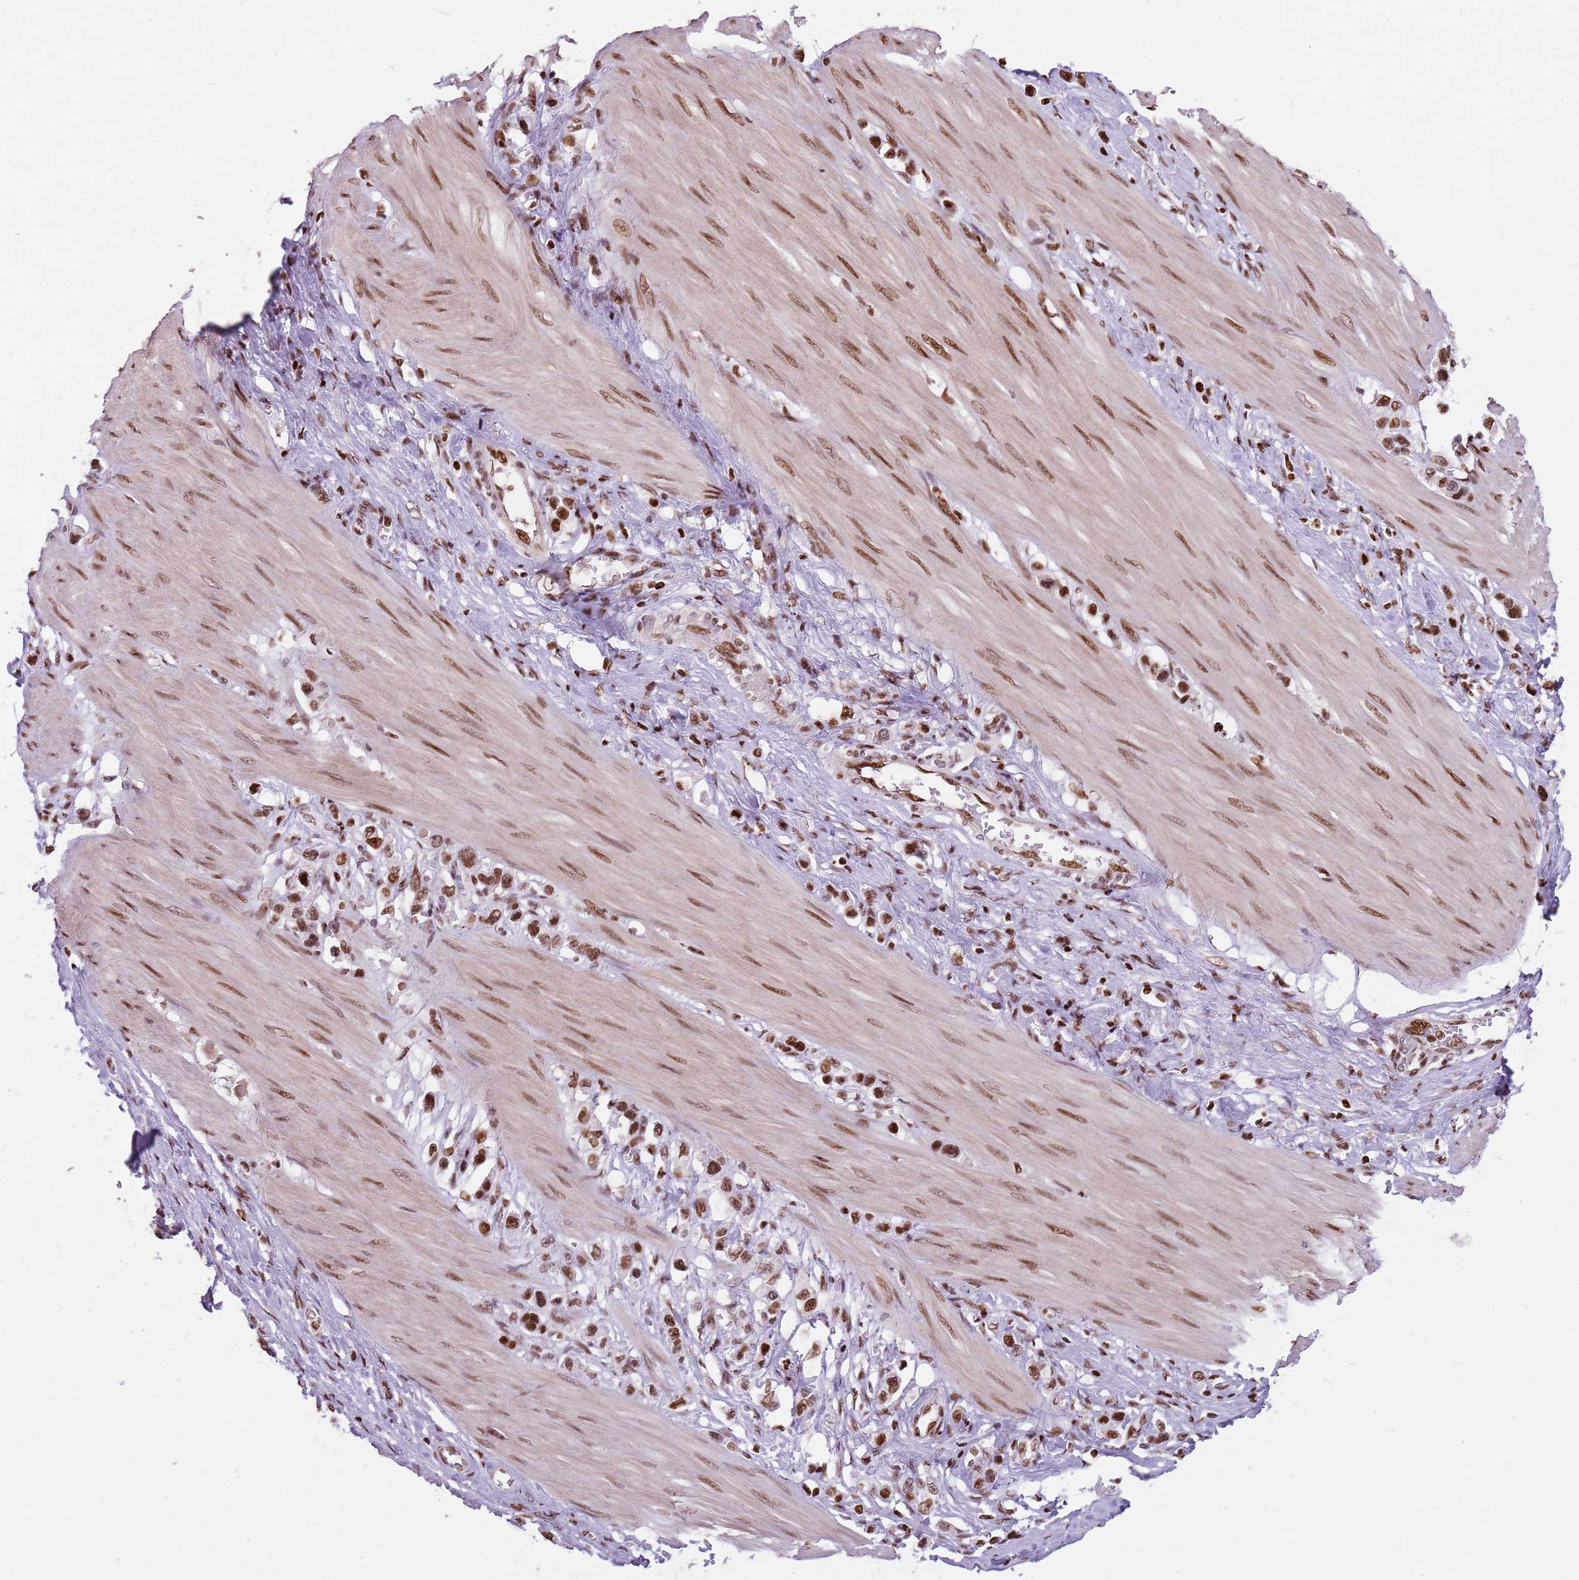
{"staining": {"intensity": "moderate", "quantity": ">75%", "location": "nuclear"}, "tissue": "stomach cancer", "cell_type": "Tumor cells", "image_type": "cancer", "snomed": [{"axis": "morphology", "description": "Adenocarcinoma, NOS"}, {"axis": "topography", "description": "Stomach"}], "caption": "Protein staining shows moderate nuclear staining in approximately >75% of tumor cells in stomach cancer (adenocarcinoma).", "gene": "WASHC4", "patient": {"sex": "female", "age": 65}}